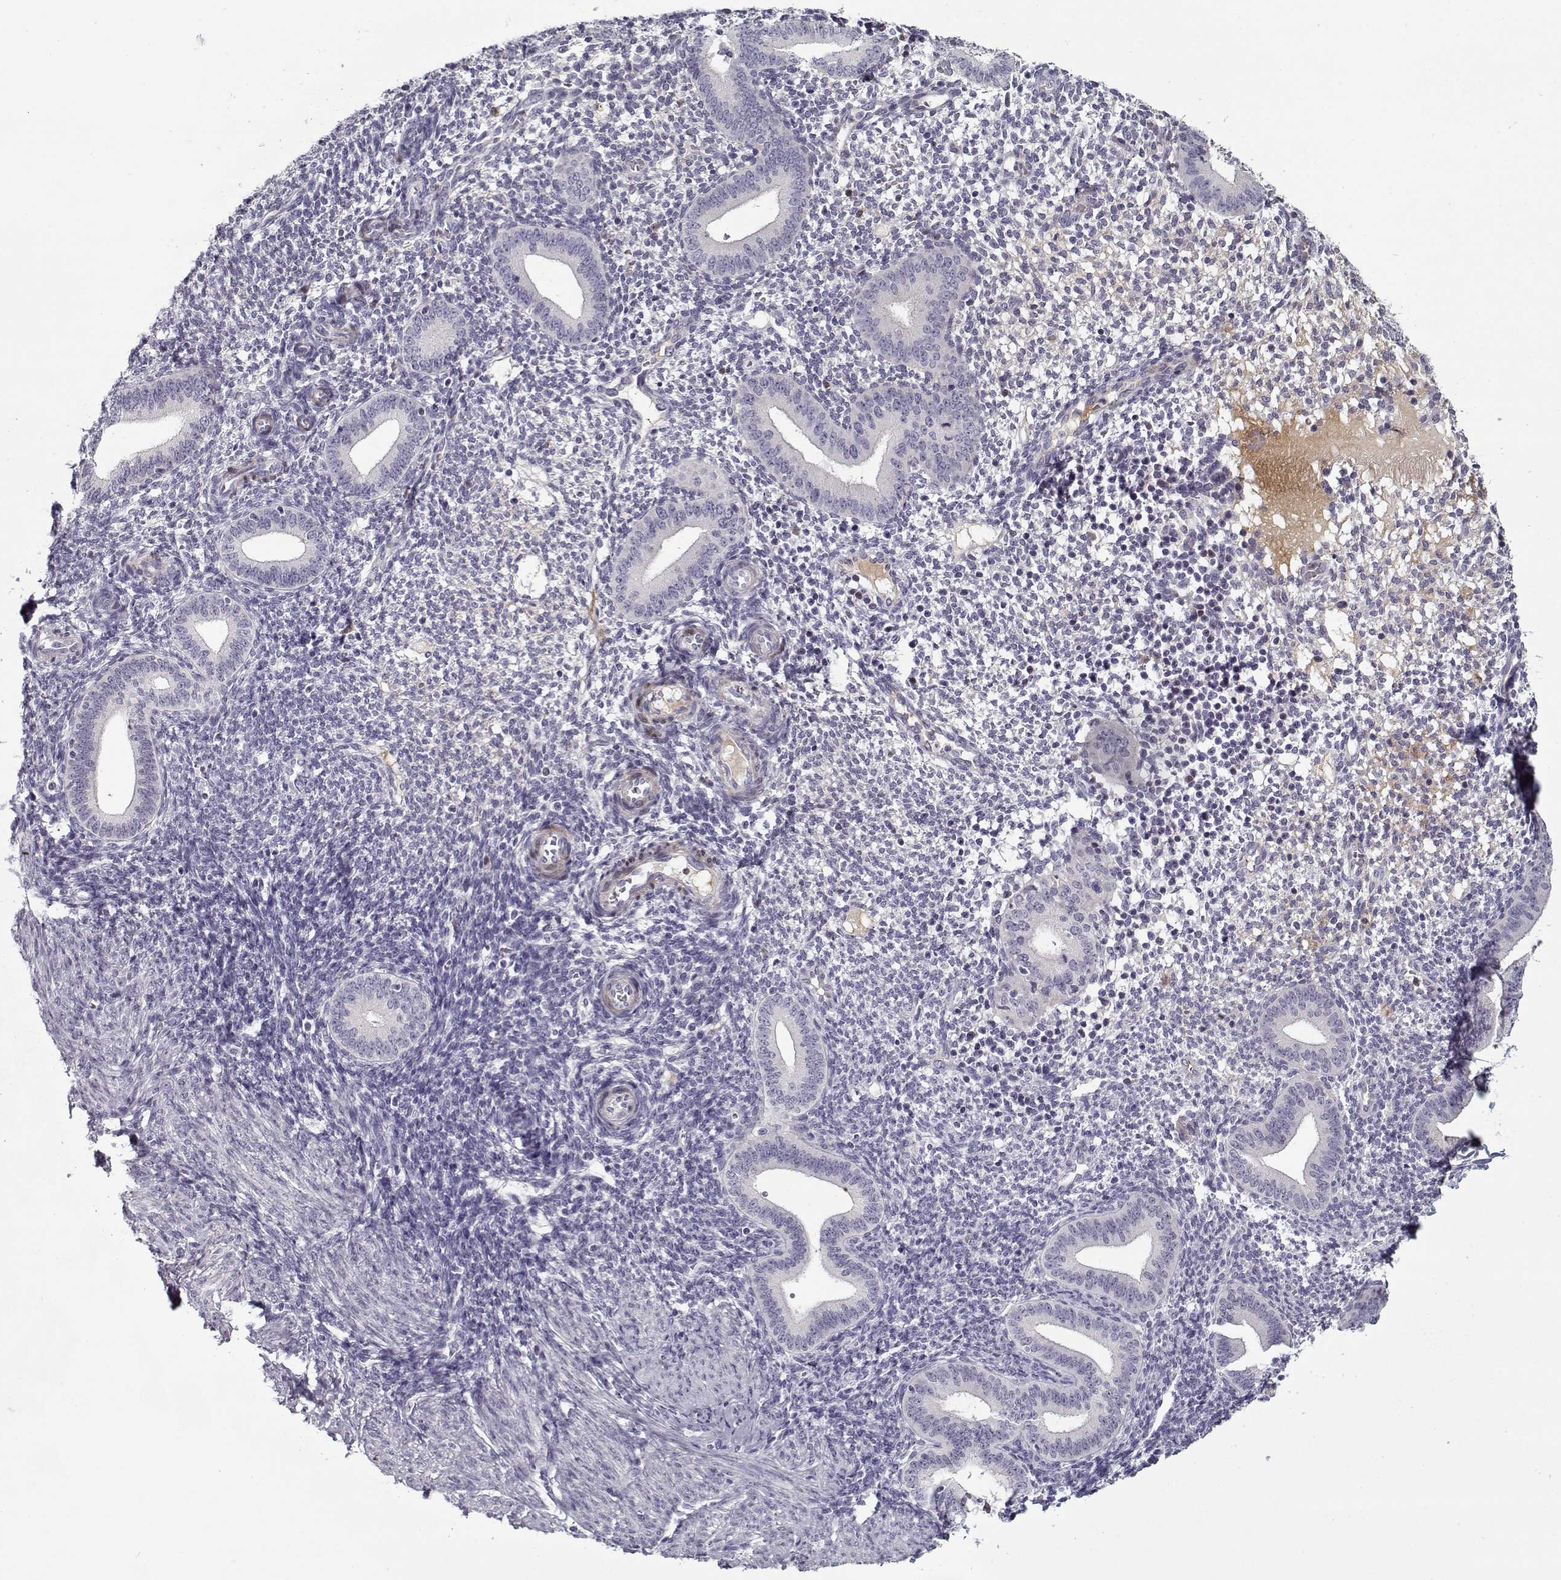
{"staining": {"intensity": "negative", "quantity": "none", "location": "none"}, "tissue": "endometrium", "cell_type": "Cells in endometrial stroma", "image_type": "normal", "snomed": [{"axis": "morphology", "description": "Normal tissue, NOS"}, {"axis": "topography", "description": "Endometrium"}], "caption": "IHC of unremarkable human endometrium shows no expression in cells in endometrial stroma. (Stains: DAB (3,3'-diaminobenzidine) IHC with hematoxylin counter stain, Microscopy: brightfield microscopy at high magnification).", "gene": "DDX25", "patient": {"sex": "female", "age": 40}}